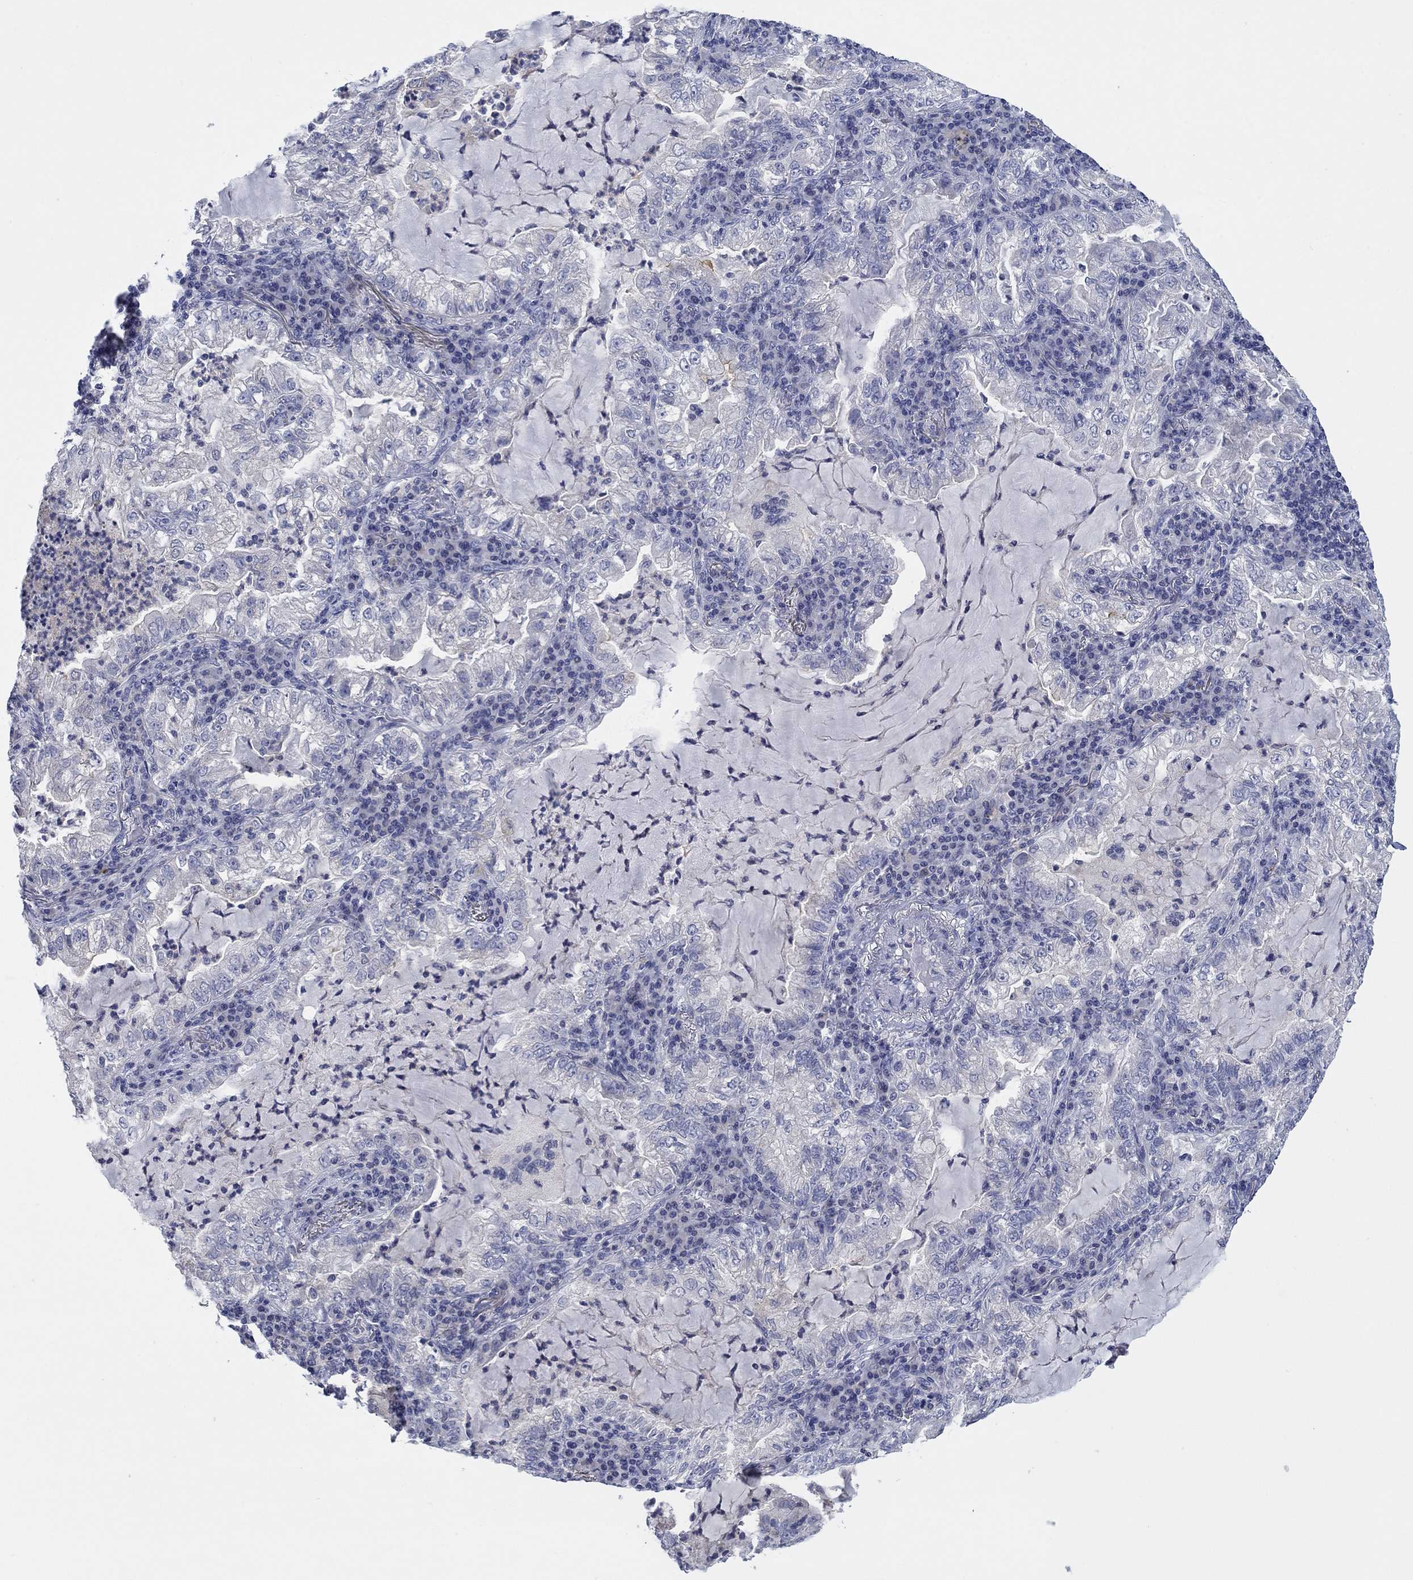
{"staining": {"intensity": "negative", "quantity": "none", "location": "none"}, "tissue": "lung cancer", "cell_type": "Tumor cells", "image_type": "cancer", "snomed": [{"axis": "morphology", "description": "Adenocarcinoma, NOS"}, {"axis": "topography", "description": "Lung"}], "caption": "This is a micrograph of immunohistochemistry staining of lung adenocarcinoma, which shows no positivity in tumor cells.", "gene": "FER1L6", "patient": {"sex": "female", "age": 73}}